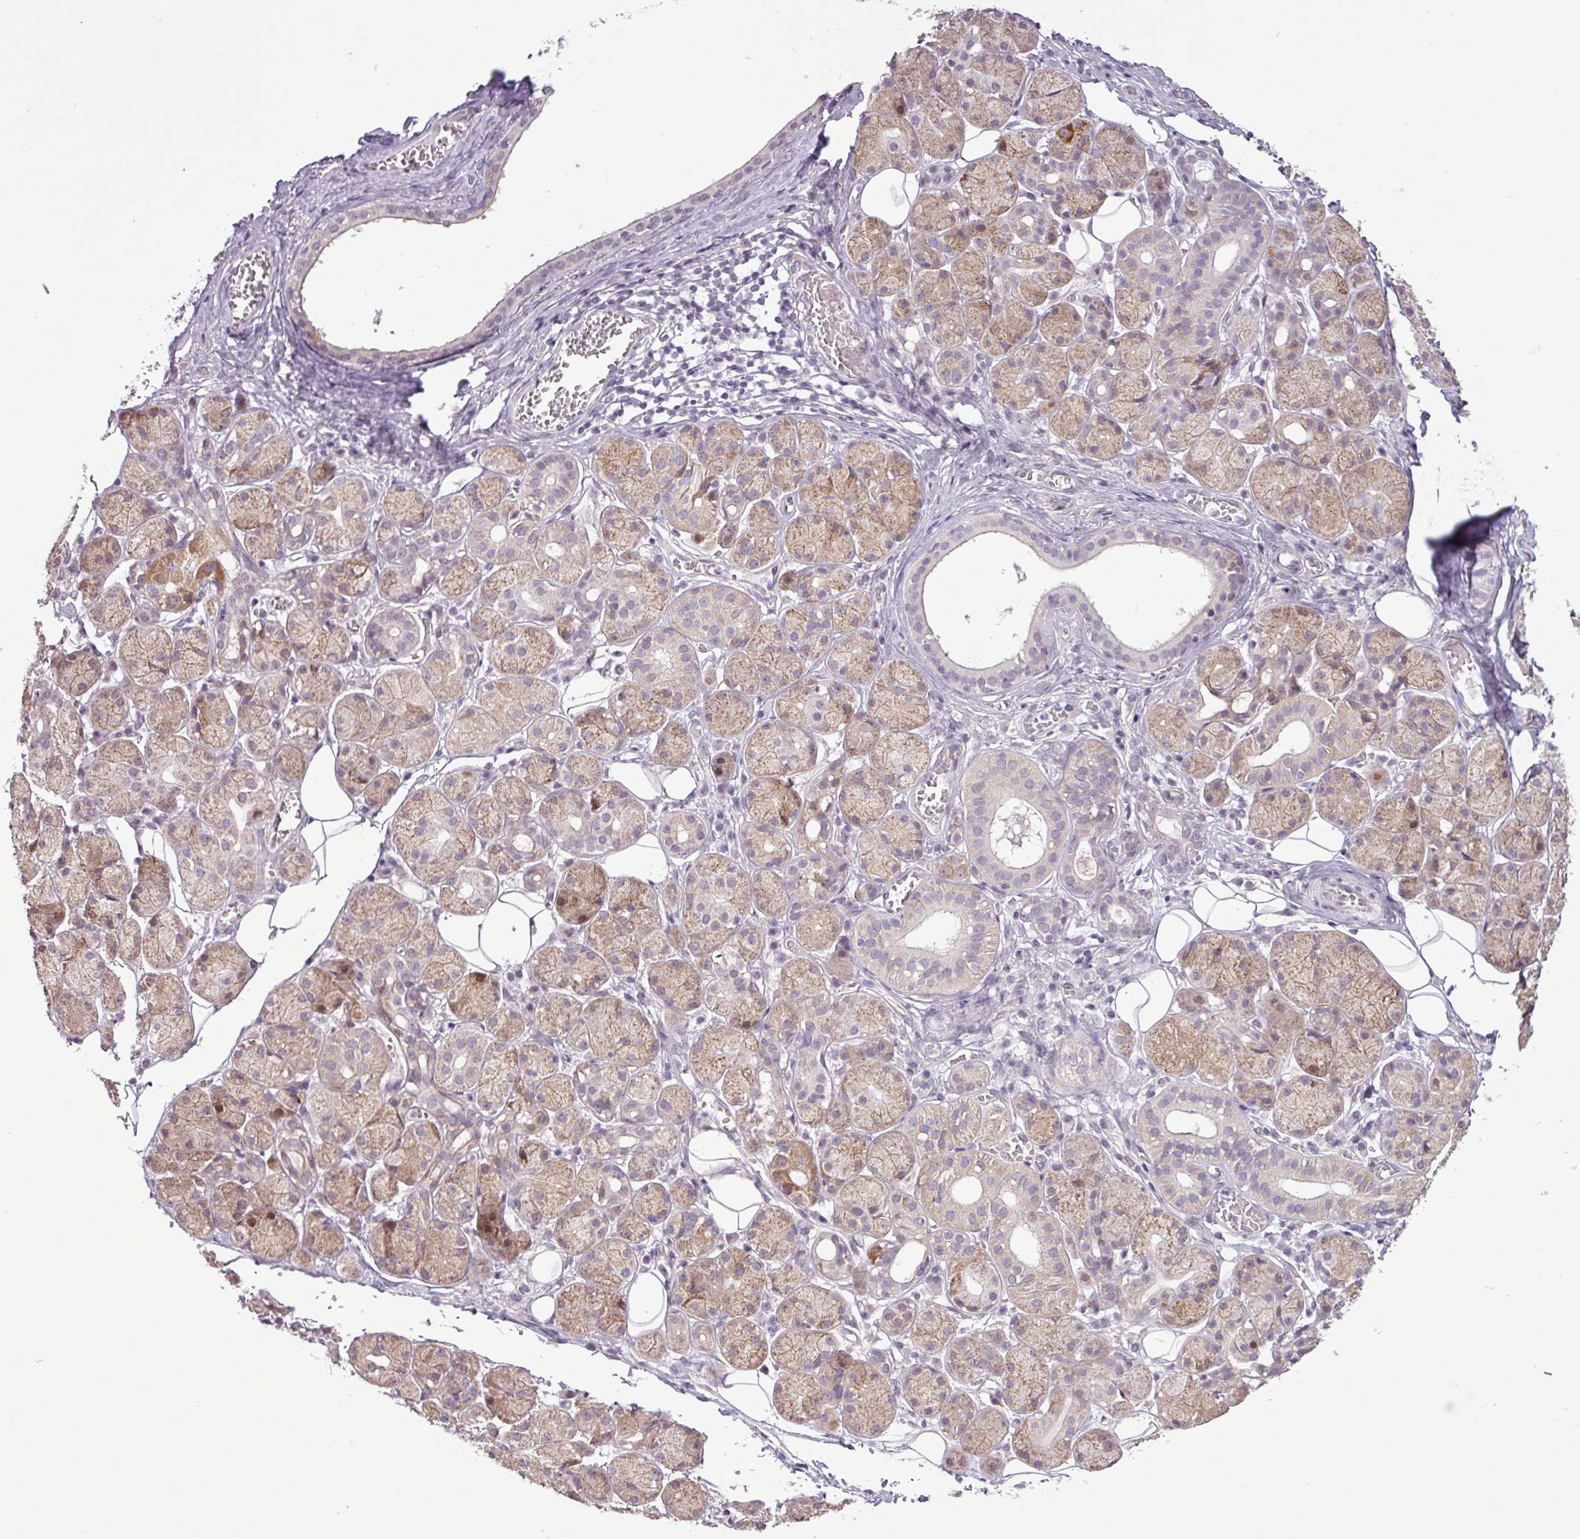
{"staining": {"intensity": "moderate", "quantity": "25%-75%", "location": "cytoplasmic/membranous"}, "tissue": "salivary gland", "cell_type": "Glandular cells", "image_type": "normal", "snomed": [{"axis": "morphology", "description": "Squamous cell carcinoma, NOS"}, {"axis": "topography", "description": "Skin"}, {"axis": "topography", "description": "Head-Neck"}], "caption": "Immunohistochemistry image of benign human salivary gland stained for a protein (brown), which reveals medium levels of moderate cytoplasmic/membranous expression in about 25%-75% of glandular cells.", "gene": "GPT2", "patient": {"sex": "male", "age": 80}}